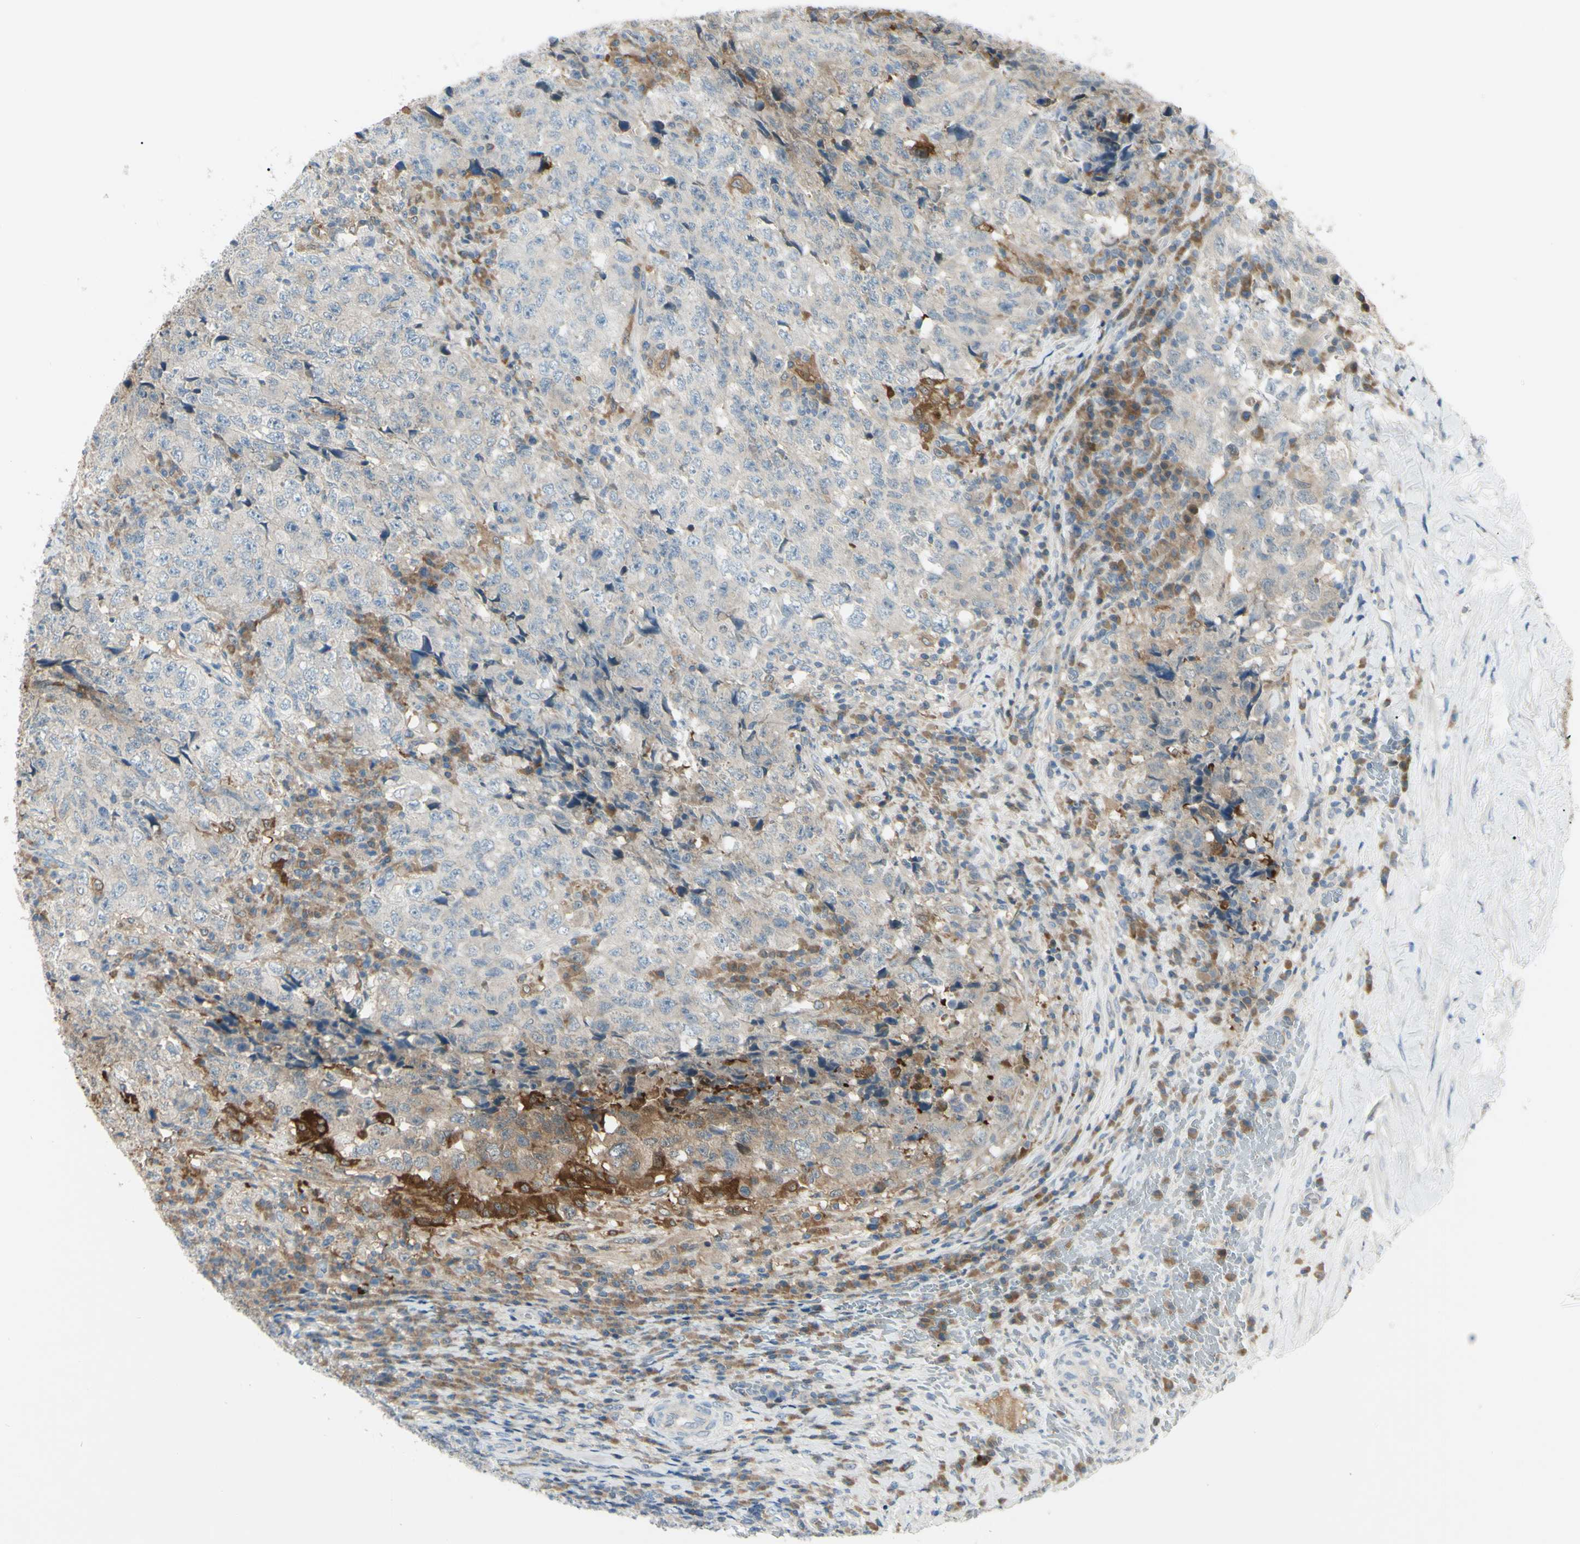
{"staining": {"intensity": "negative", "quantity": "none", "location": "none"}, "tissue": "testis cancer", "cell_type": "Tumor cells", "image_type": "cancer", "snomed": [{"axis": "morphology", "description": "Necrosis, NOS"}, {"axis": "morphology", "description": "Carcinoma, Embryonal, NOS"}, {"axis": "topography", "description": "Testis"}], "caption": "DAB immunohistochemical staining of testis cancer (embryonal carcinoma) reveals no significant expression in tumor cells.", "gene": "C1orf159", "patient": {"sex": "male", "age": 19}}